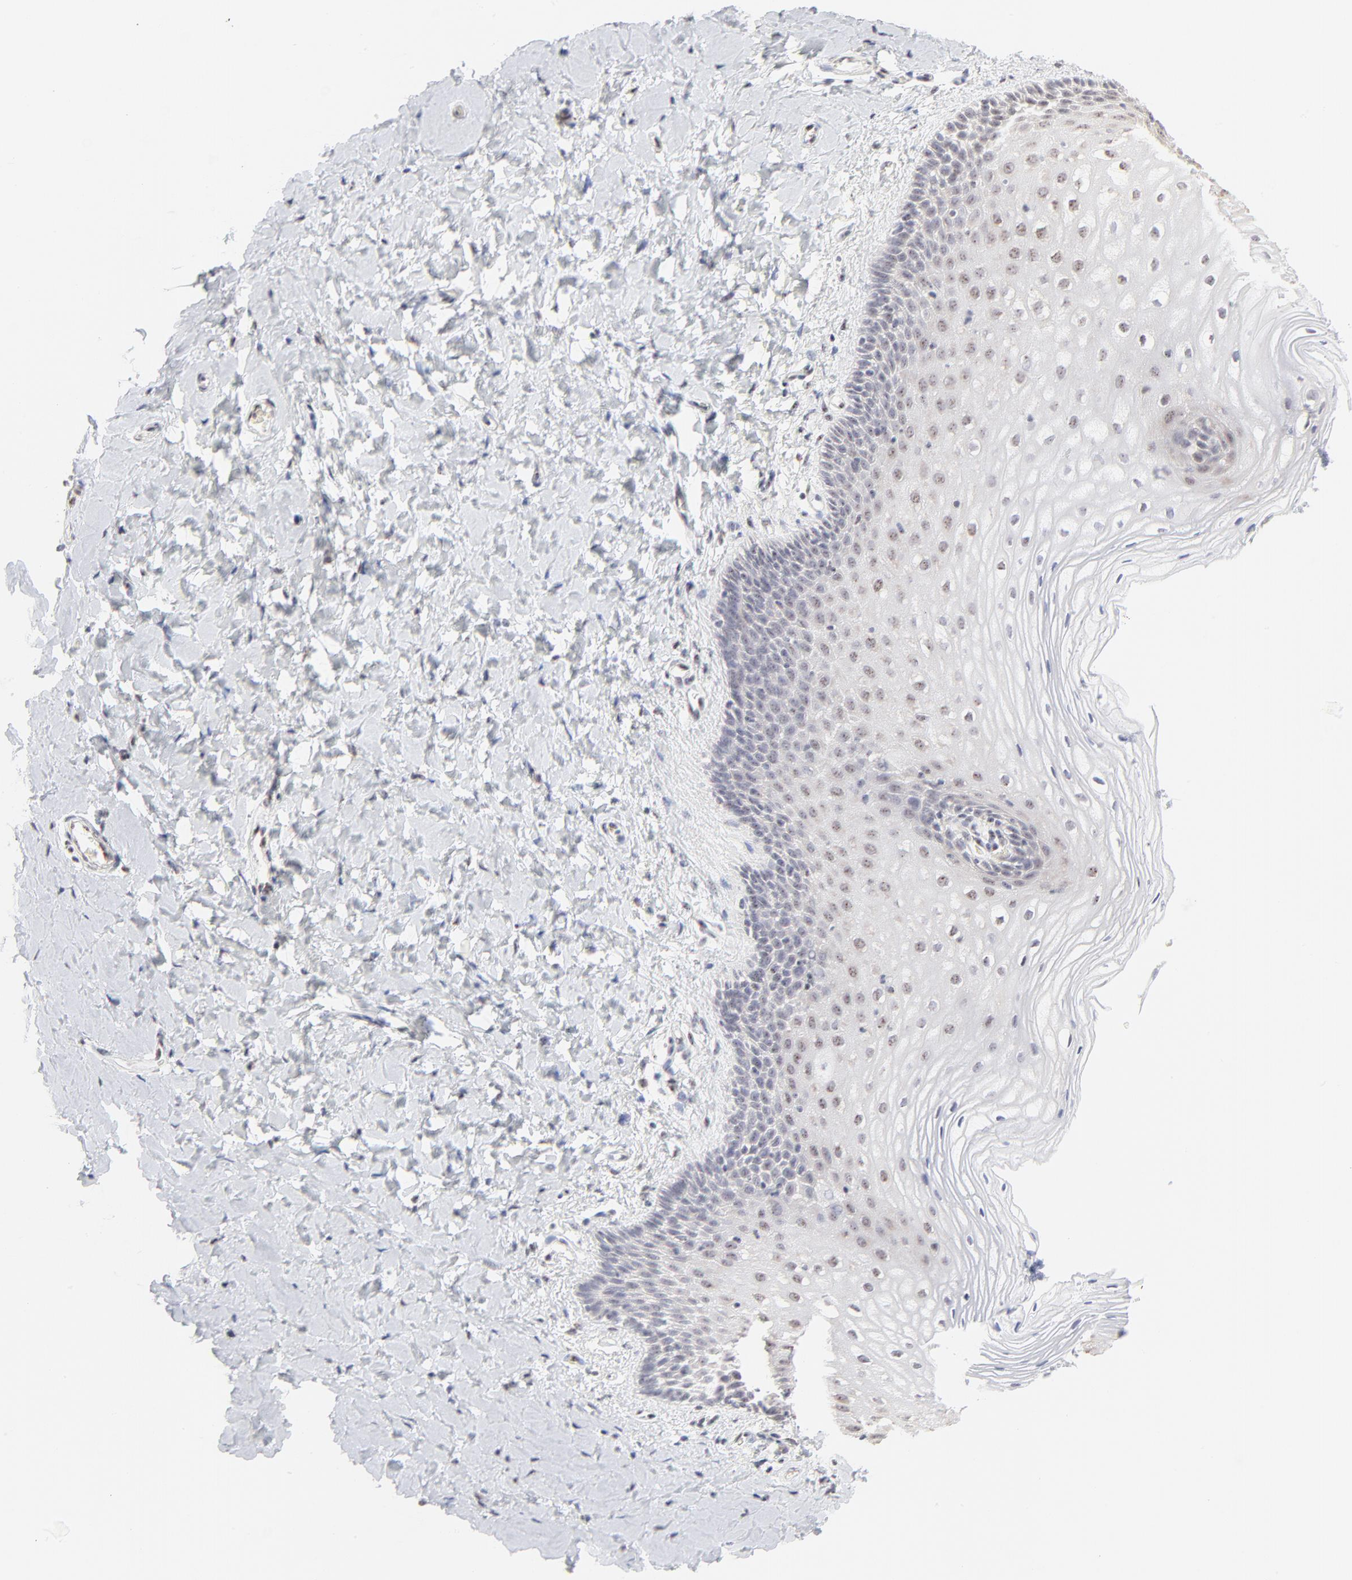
{"staining": {"intensity": "weak", "quantity": "25%-75%", "location": "nuclear"}, "tissue": "vagina", "cell_type": "Squamous epithelial cells", "image_type": "normal", "snomed": [{"axis": "morphology", "description": "Normal tissue, NOS"}, {"axis": "topography", "description": "Vagina"}], "caption": "Benign vagina shows weak nuclear positivity in about 25%-75% of squamous epithelial cells, visualized by immunohistochemistry.", "gene": "NFIL3", "patient": {"sex": "female", "age": 55}}